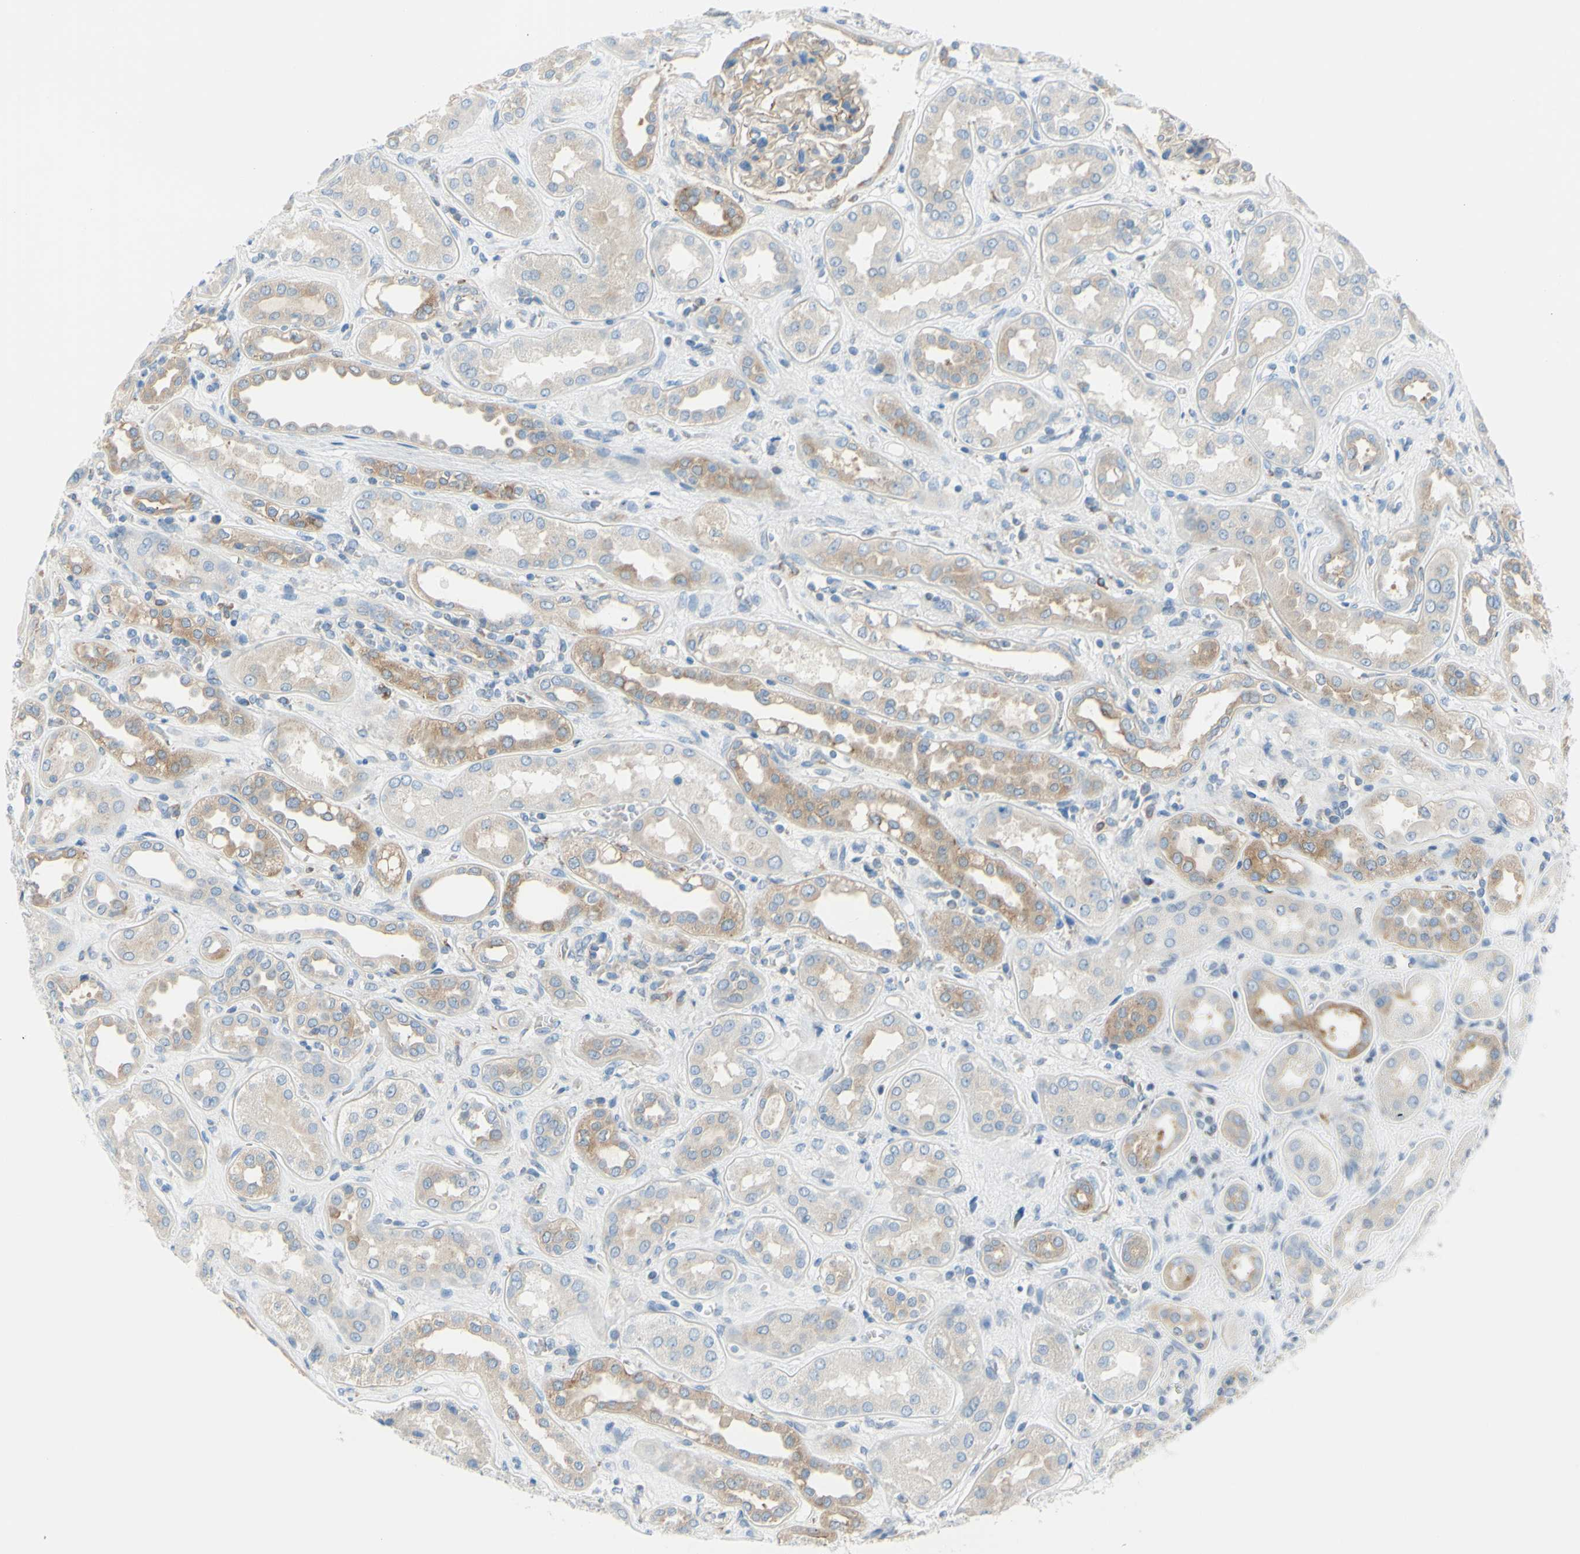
{"staining": {"intensity": "weak", "quantity": ">75%", "location": "cytoplasmic/membranous"}, "tissue": "kidney", "cell_type": "Cells in glomeruli", "image_type": "normal", "snomed": [{"axis": "morphology", "description": "Normal tissue, NOS"}, {"axis": "topography", "description": "Kidney"}], "caption": "This histopathology image reveals IHC staining of benign human kidney, with low weak cytoplasmic/membranous positivity in about >75% of cells in glomeruli.", "gene": "FRMD4B", "patient": {"sex": "male", "age": 59}}